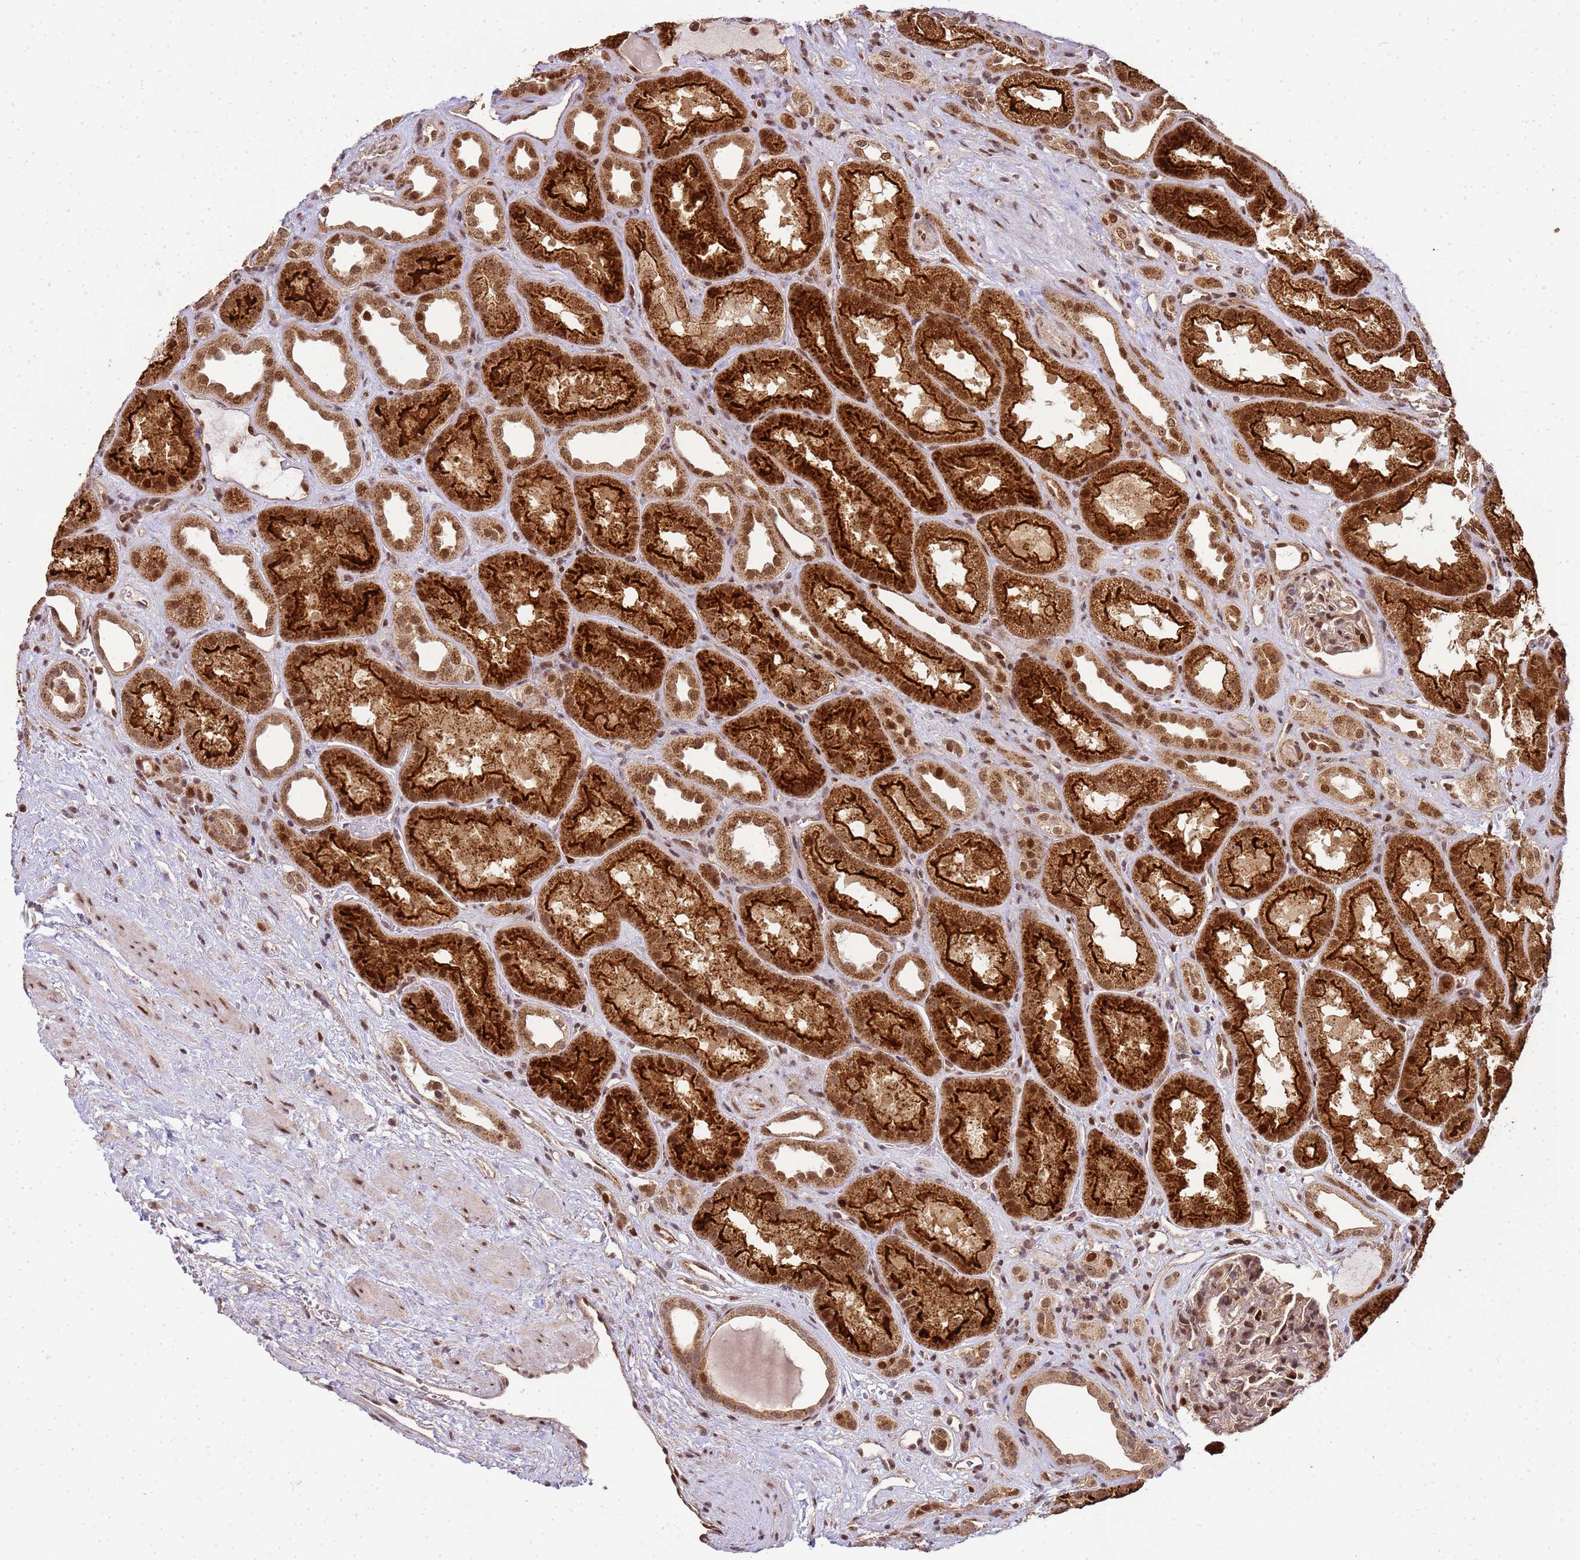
{"staining": {"intensity": "strong", "quantity": "25%-75%", "location": "nuclear"}, "tissue": "kidney", "cell_type": "Cells in glomeruli", "image_type": "normal", "snomed": [{"axis": "morphology", "description": "Normal tissue, NOS"}, {"axis": "topography", "description": "Kidney"}], "caption": "Immunohistochemical staining of normal kidney shows strong nuclear protein staining in approximately 25%-75% of cells in glomeruli. (IHC, brightfield microscopy, high magnification).", "gene": "PEX14", "patient": {"sex": "male", "age": 61}}